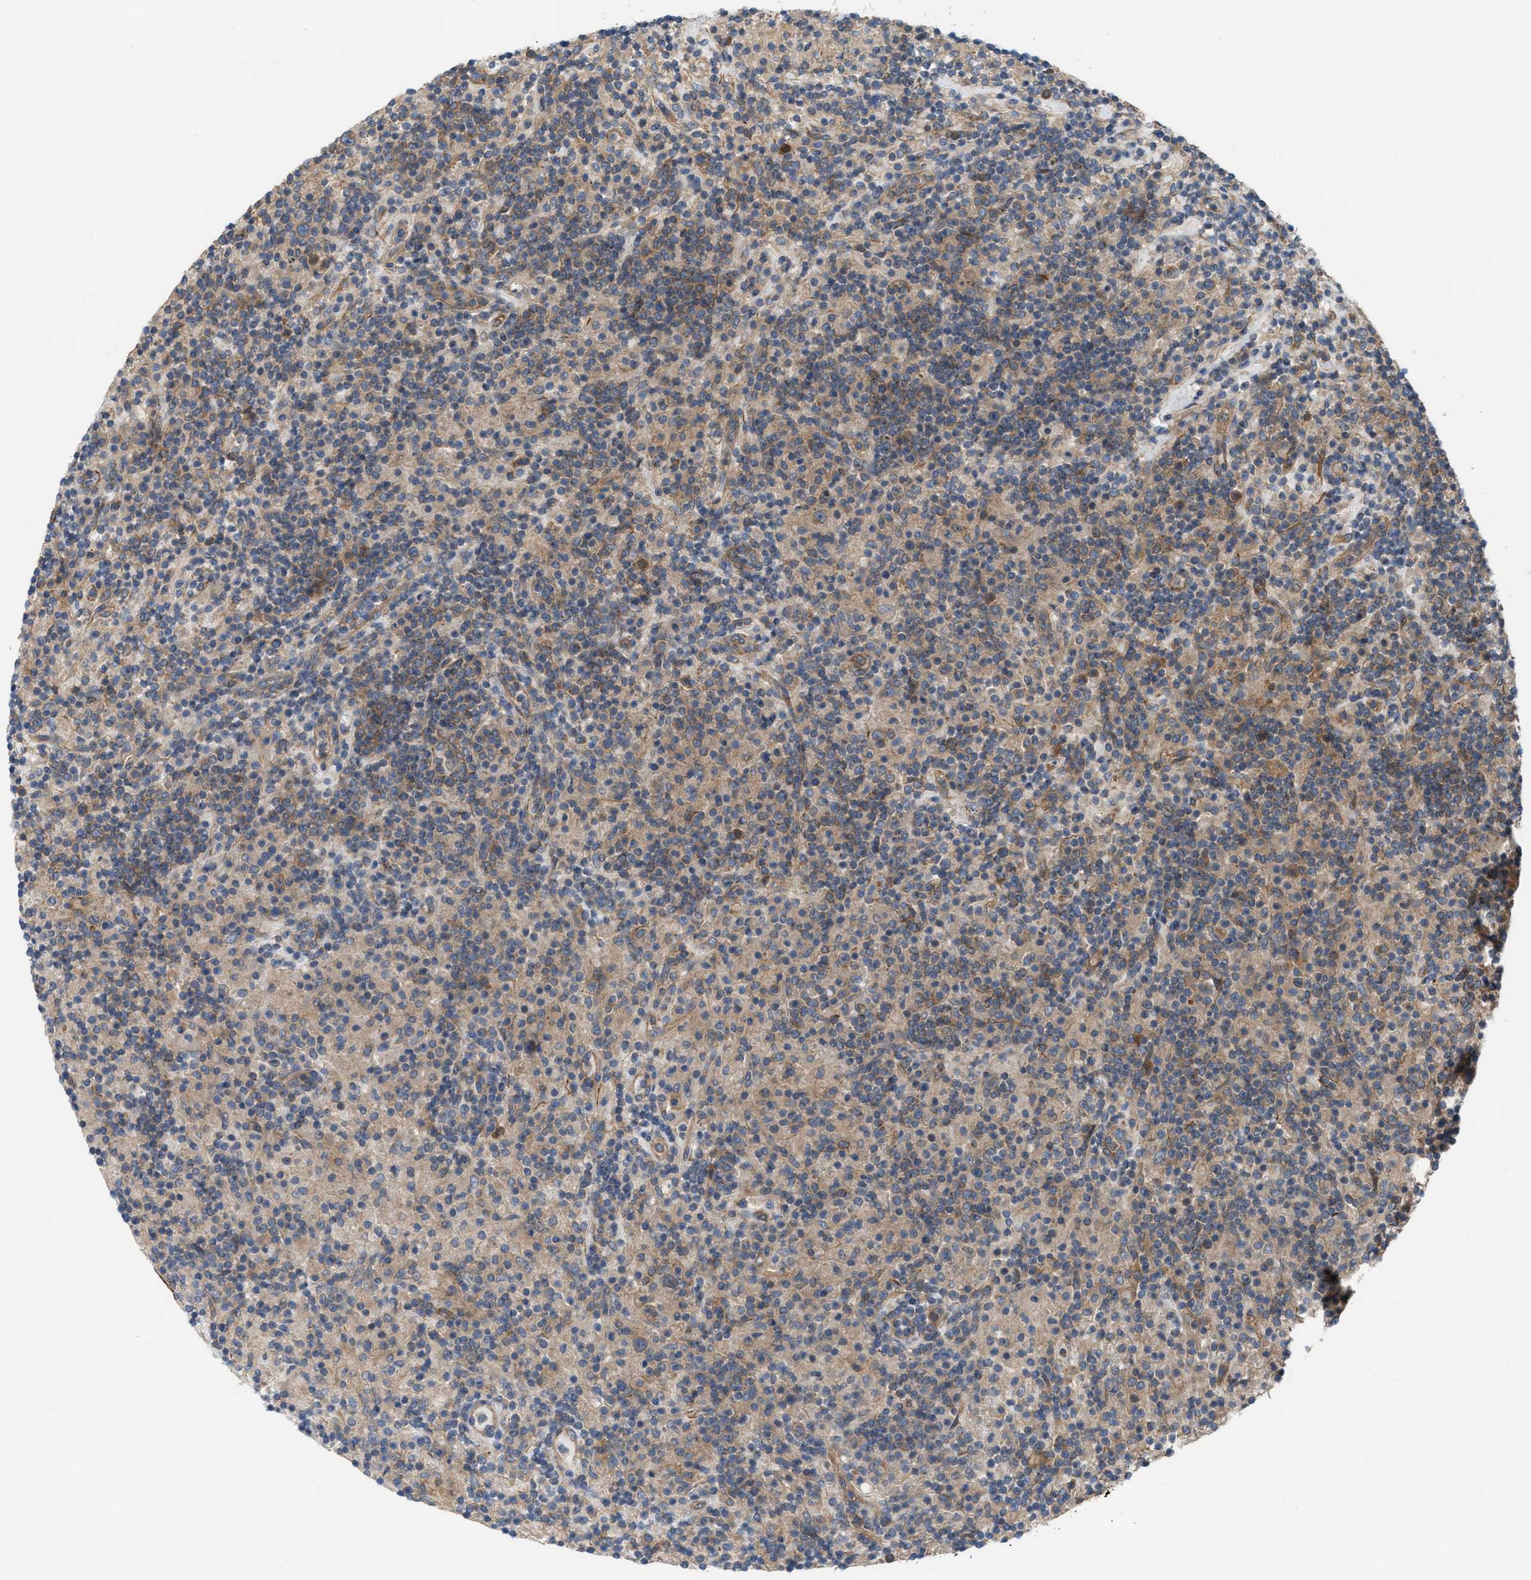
{"staining": {"intensity": "negative", "quantity": "none", "location": "none"}, "tissue": "lymphoma", "cell_type": "Tumor cells", "image_type": "cancer", "snomed": [{"axis": "morphology", "description": "Hodgkin's disease, NOS"}, {"axis": "topography", "description": "Lymph node"}], "caption": "DAB immunohistochemical staining of human Hodgkin's disease shows no significant staining in tumor cells. (DAB immunohistochemistry (IHC), high magnification).", "gene": "EPS15L1", "patient": {"sex": "male", "age": 70}}